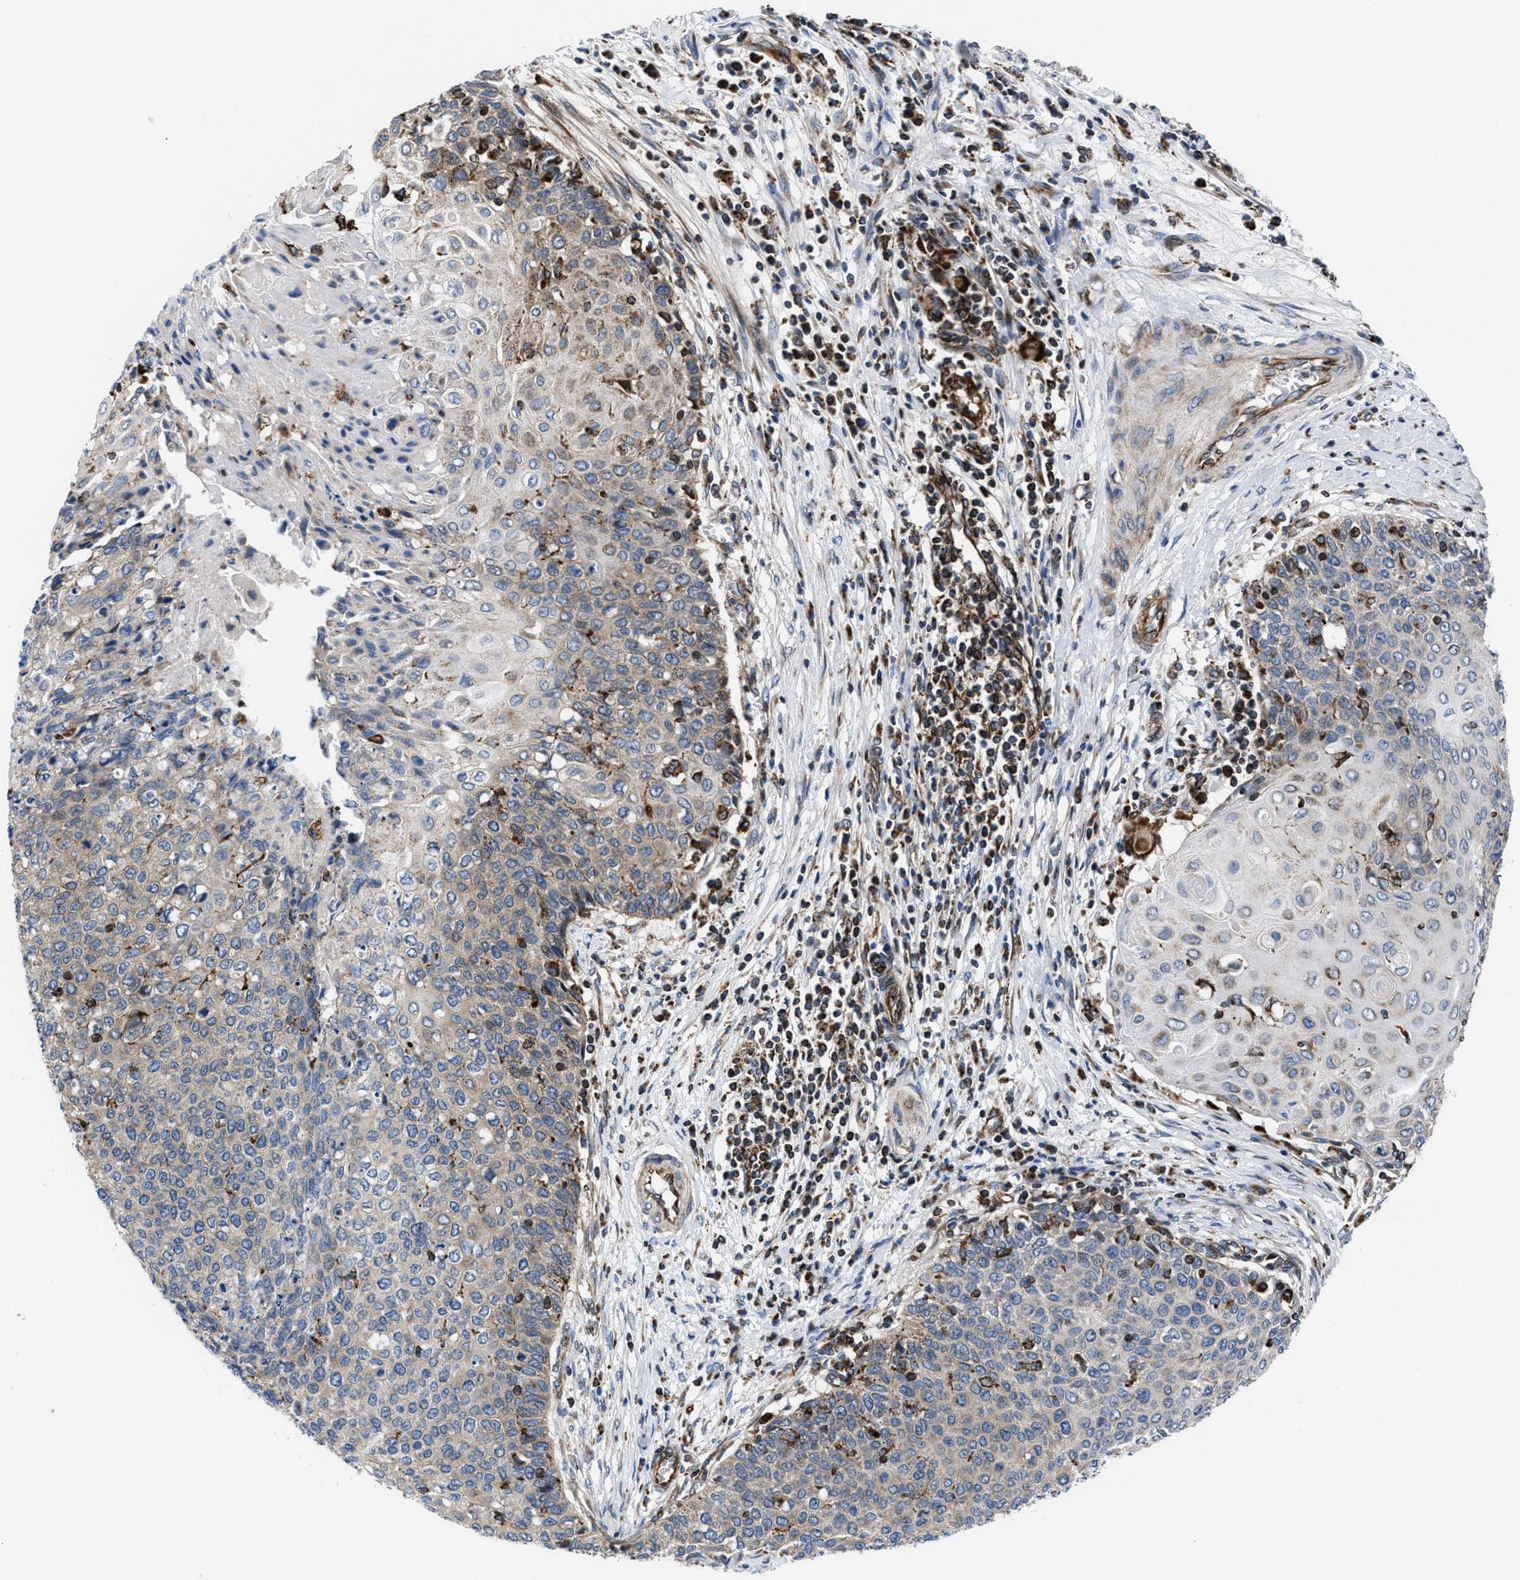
{"staining": {"intensity": "weak", "quantity": "<25%", "location": "cytoplasmic/membranous"}, "tissue": "cervical cancer", "cell_type": "Tumor cells", "image_type": "cancer", "snomed": [{"axis": "morphology", "description": "Squamous cell carcinoma, NOS"}, {"axis": "topography", "description": "Cervix"}], "caption": "Tumor cells show no significant protein expression in squamous cell carcinoma (cervical).", "gene": "PRR15L", "patient": {"sex": "female", "age": 39}}